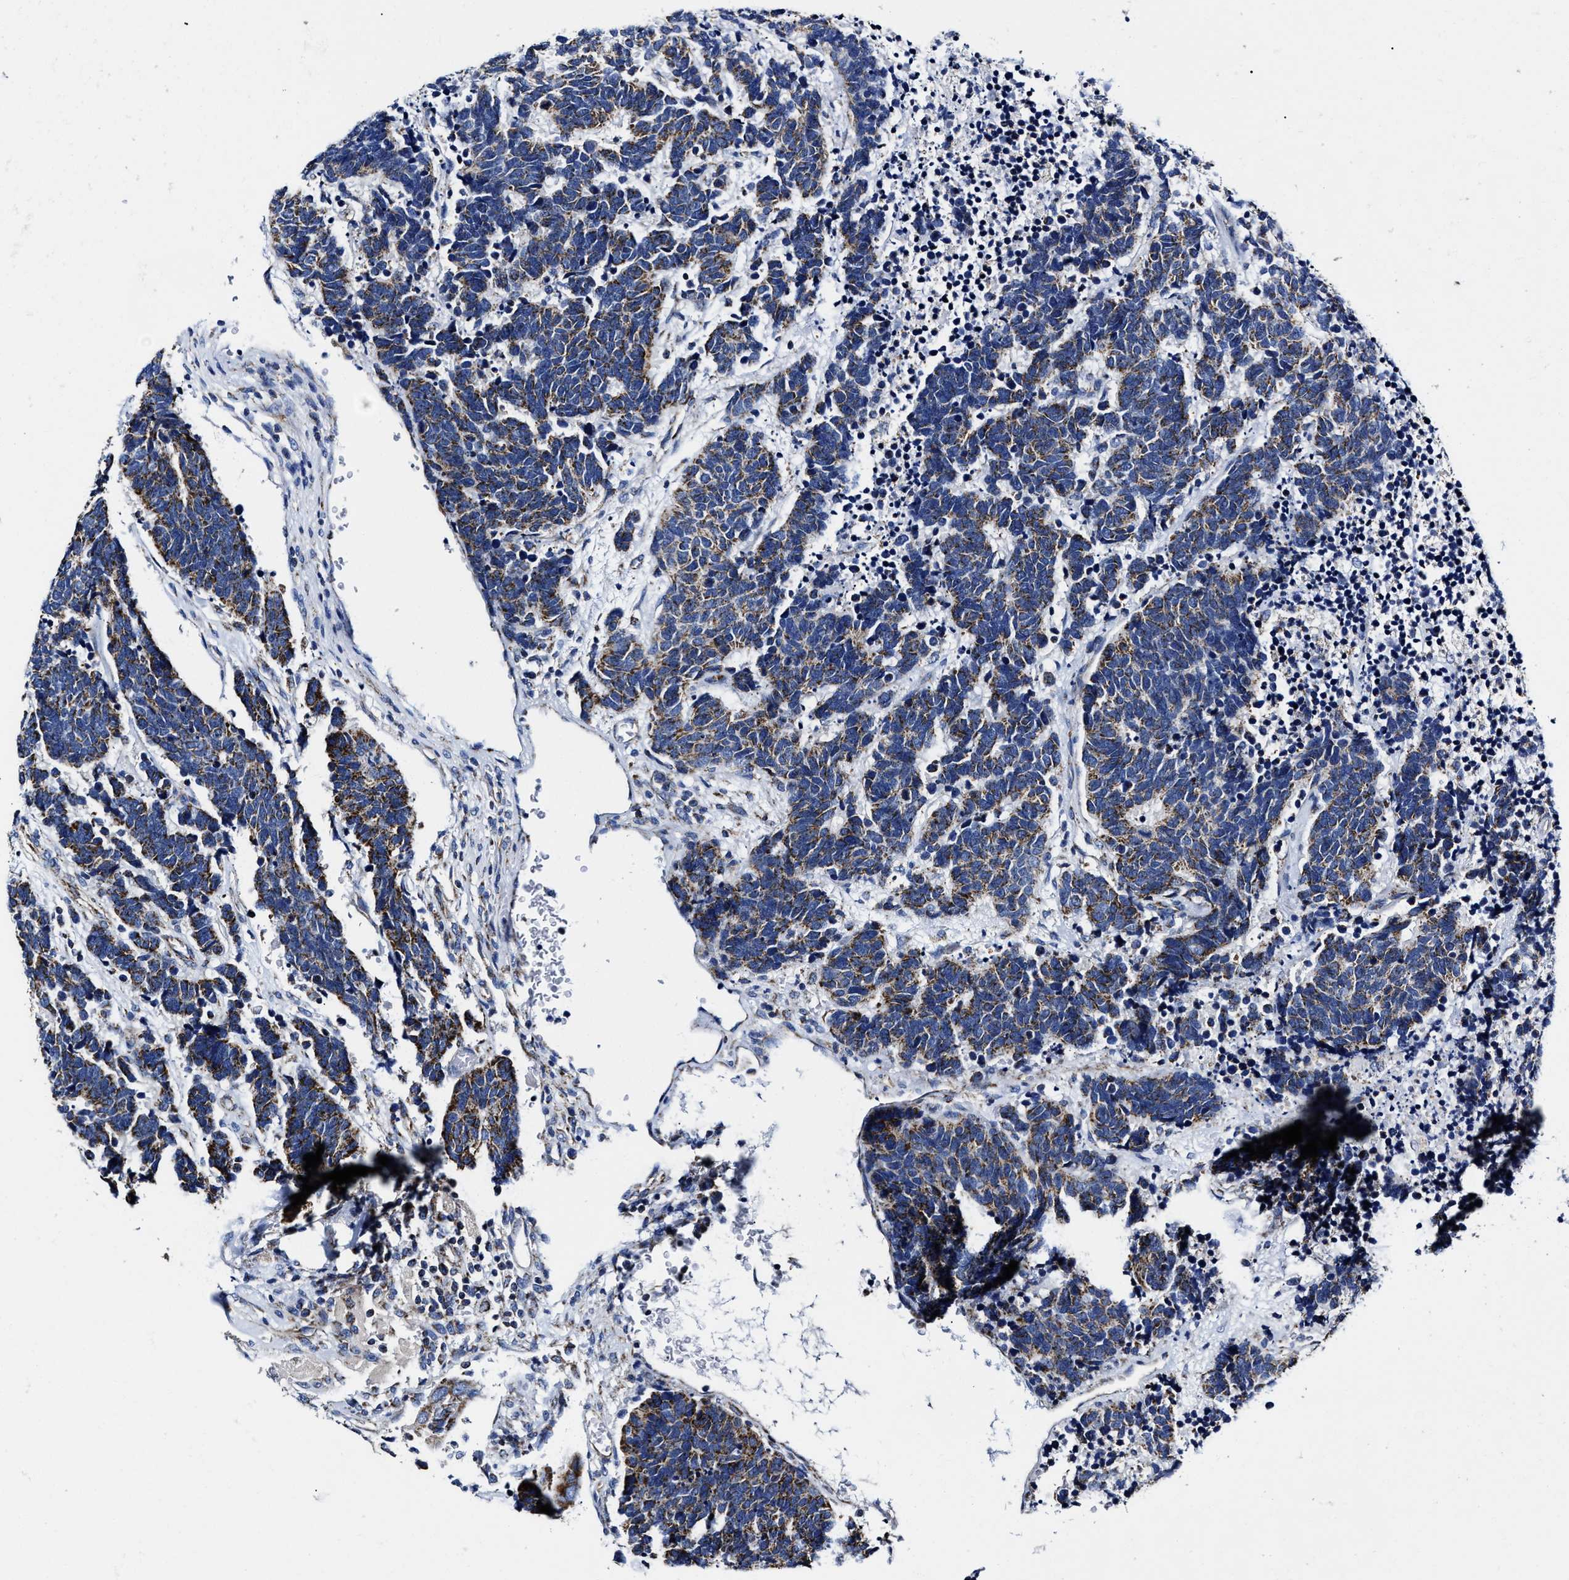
{"staining": {"intensity": "moderate", "quantity": ">75%", "location": "cytoplasmic/membranous"}, "tissue": "carcinoid", "cell_type": "Tumor cells", "image_type": "cancer", "snomed": [{"axis": "morphology", "description": "Carcinoma, NOS"}, {"axis": "morphology", "description": "Carcinoid, malignant, NOS"}, {"axis": "topography", "description": "Urinary bladder"}], "caption": "Protein expression analysis of human carcinoid reveals moderate cytoplasmic/membranous expression in about >75% of tumor cells. The staining was performed using DAB to visualize the protein expression in brown, while the nuclei were stained in blue with hematoxylin (Magnification: 20x).", "gene": "HINT2", "patient": {"sex": "male", "age": 57}}